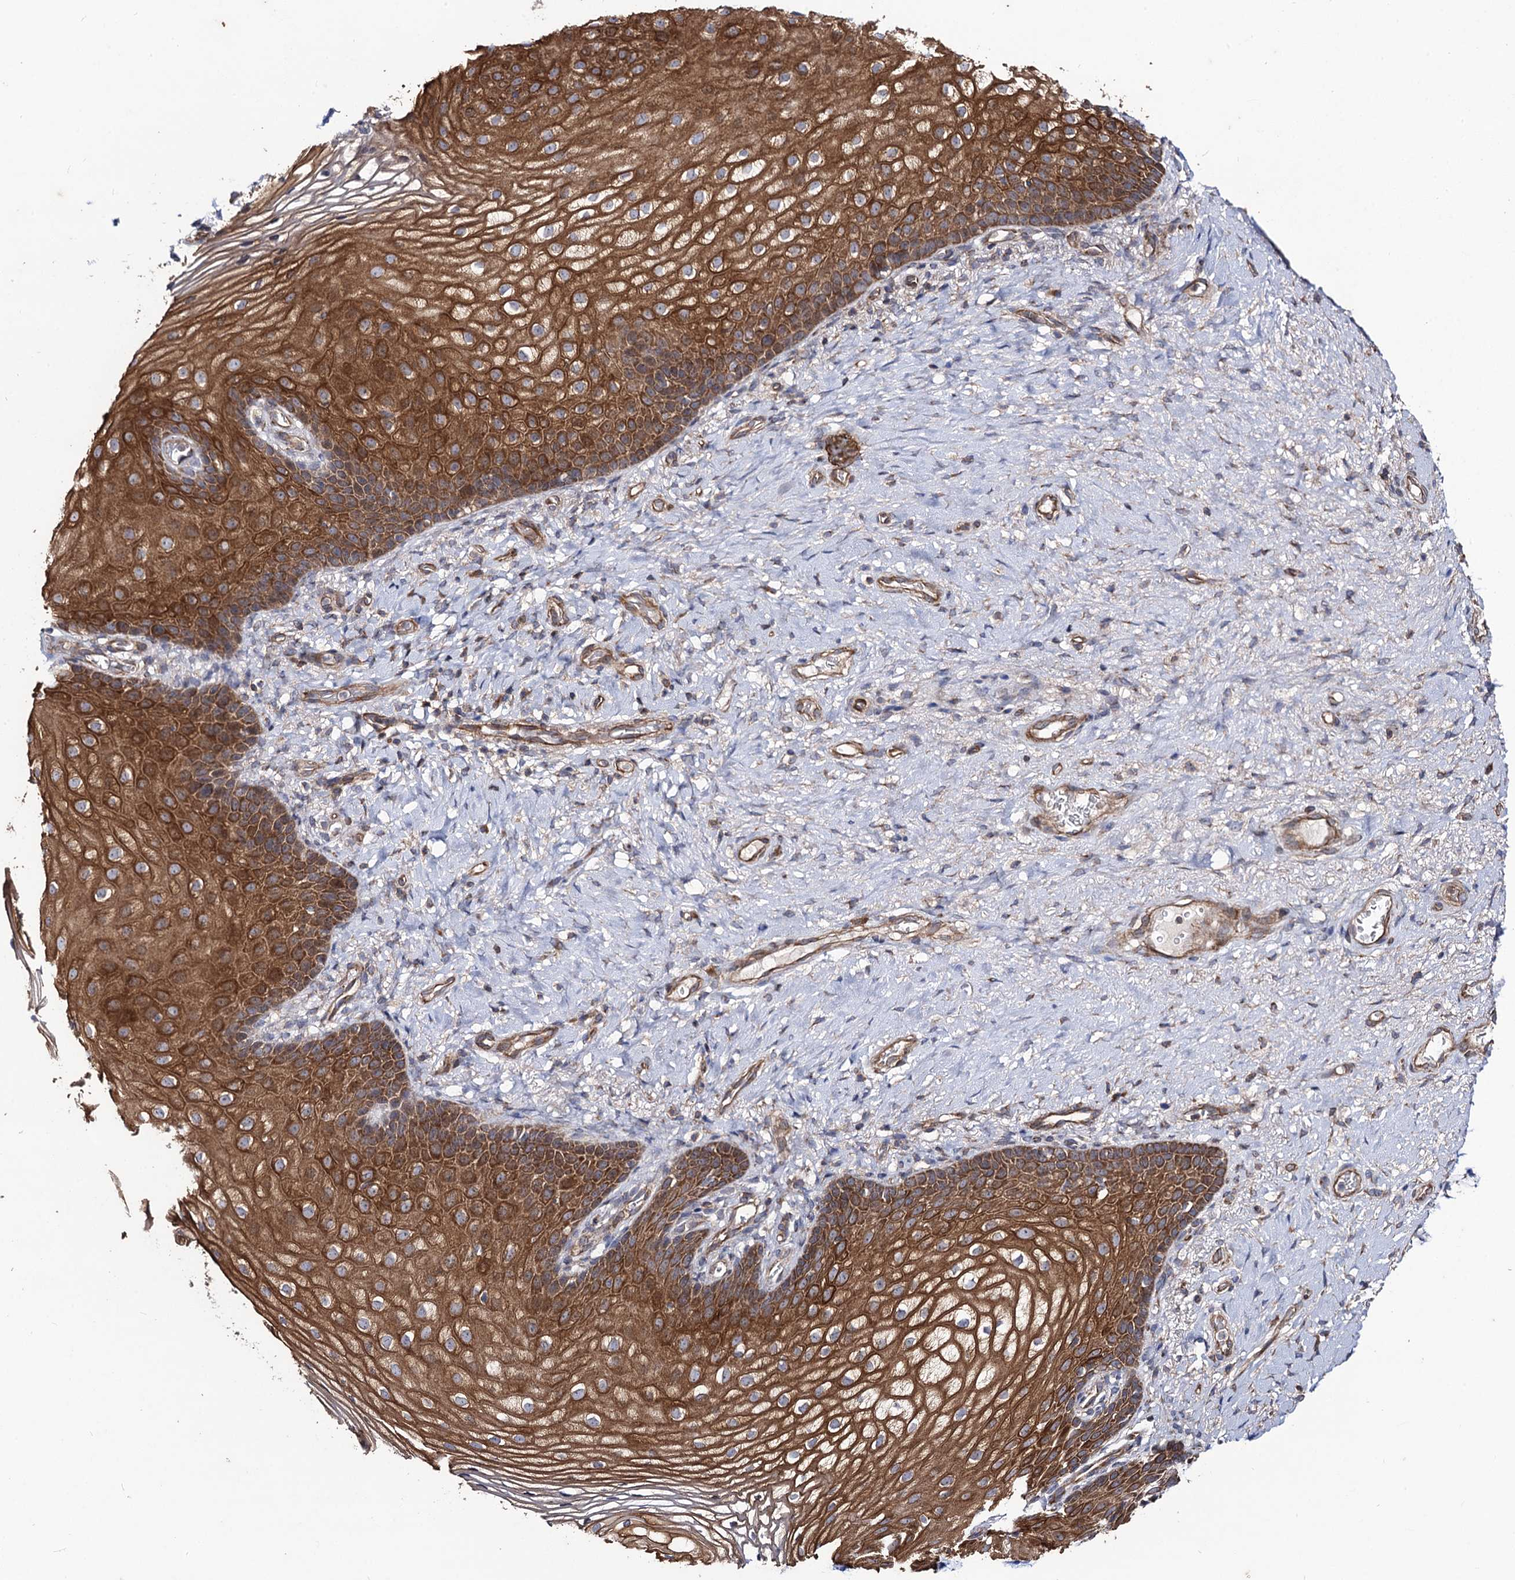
{"staining": {"intensity": "strong", "quantity": ">75%", "location": "cytoplasmic/membranous"}, "tissue": "vagina", "cell_type": "Squamous epithelial cells", "image_type": "normal", "snomed": [{"axis": "morphology", "description": "Normal tissue, NOS"}, {"axis": "topography", "description": "Vagina"}], "caption": "High-power microscopy captured an immunohistochemistry (IHC) micrograph of unremarkable vagina, revealing strong cytoplasmic/membranous expression in approximately >75% of squamous epithelial cells. (DAB (3,3'-diaminobenzidine) = brown stain, brightfield microscopy at high magnification).", "gene": "DYDC1", "patient": {"sex": "female", "age": 60}}